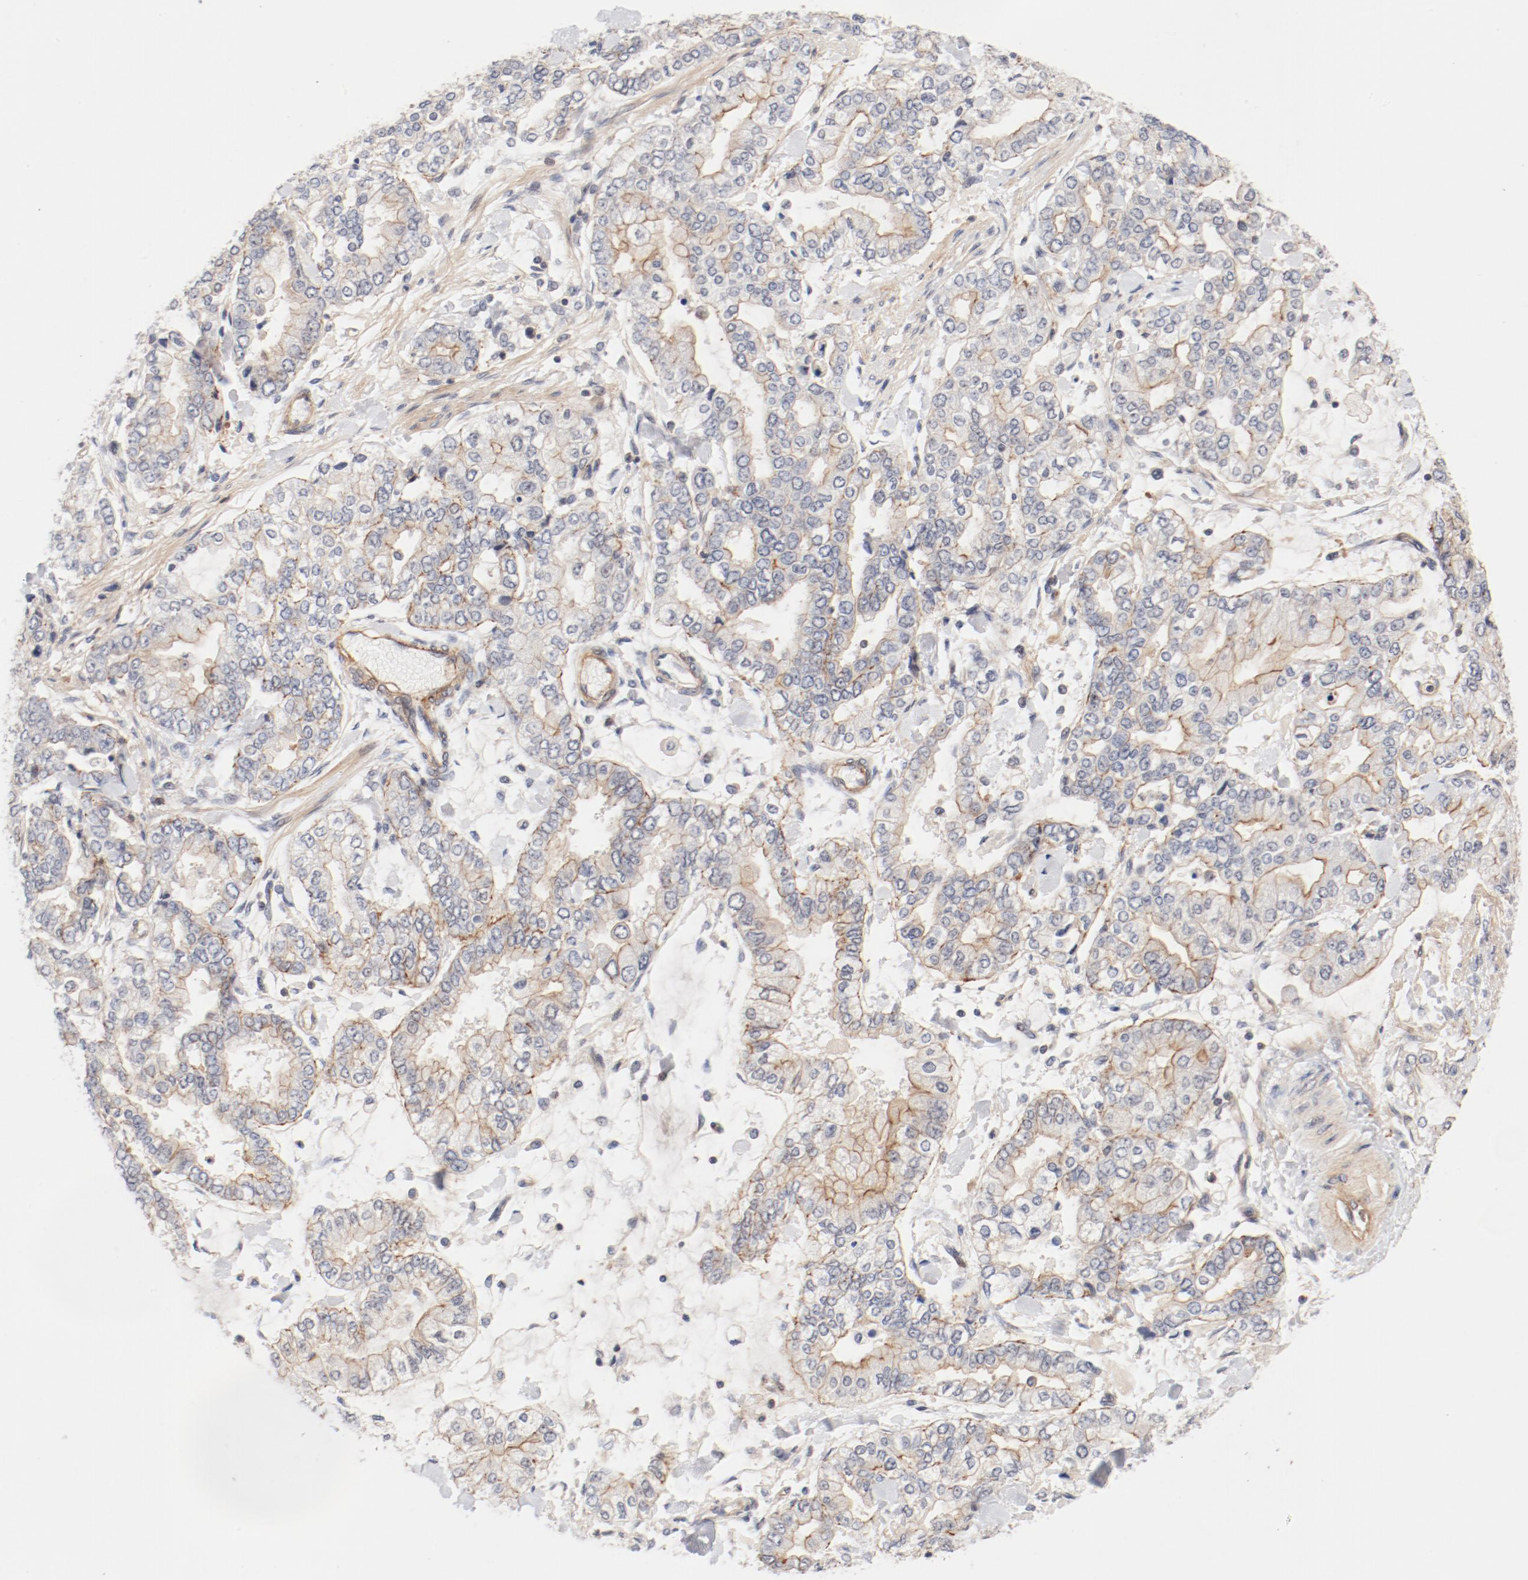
{"staining": {"intensity": "moderate", "quantity": "25%-75%", "location": "cytoplasmic/membranous"}, "tissue": "stomach cancer", "cell_type": "Tumor cells", "image_type": "cancer", "snomed": [{"axis": "morphology", "description": "Normal tissue, NOS"}, {"axis": "morphology", "description": "Adenocarcinoma, NOS"}, {"axis": "topography", "description": "Stomach, upper"}, {"axis": "topography", "description": "Stomach"}], "caption": "This image displays immunohistochemistry (IHC) staining of adenocarcinoma (stomach), with medium moderate cytoplasmic/membranous staining in approximately 25%-75% of tumor cells.", "gene": "ZNF267", "patient": {"sex": "male", "age": 76}}